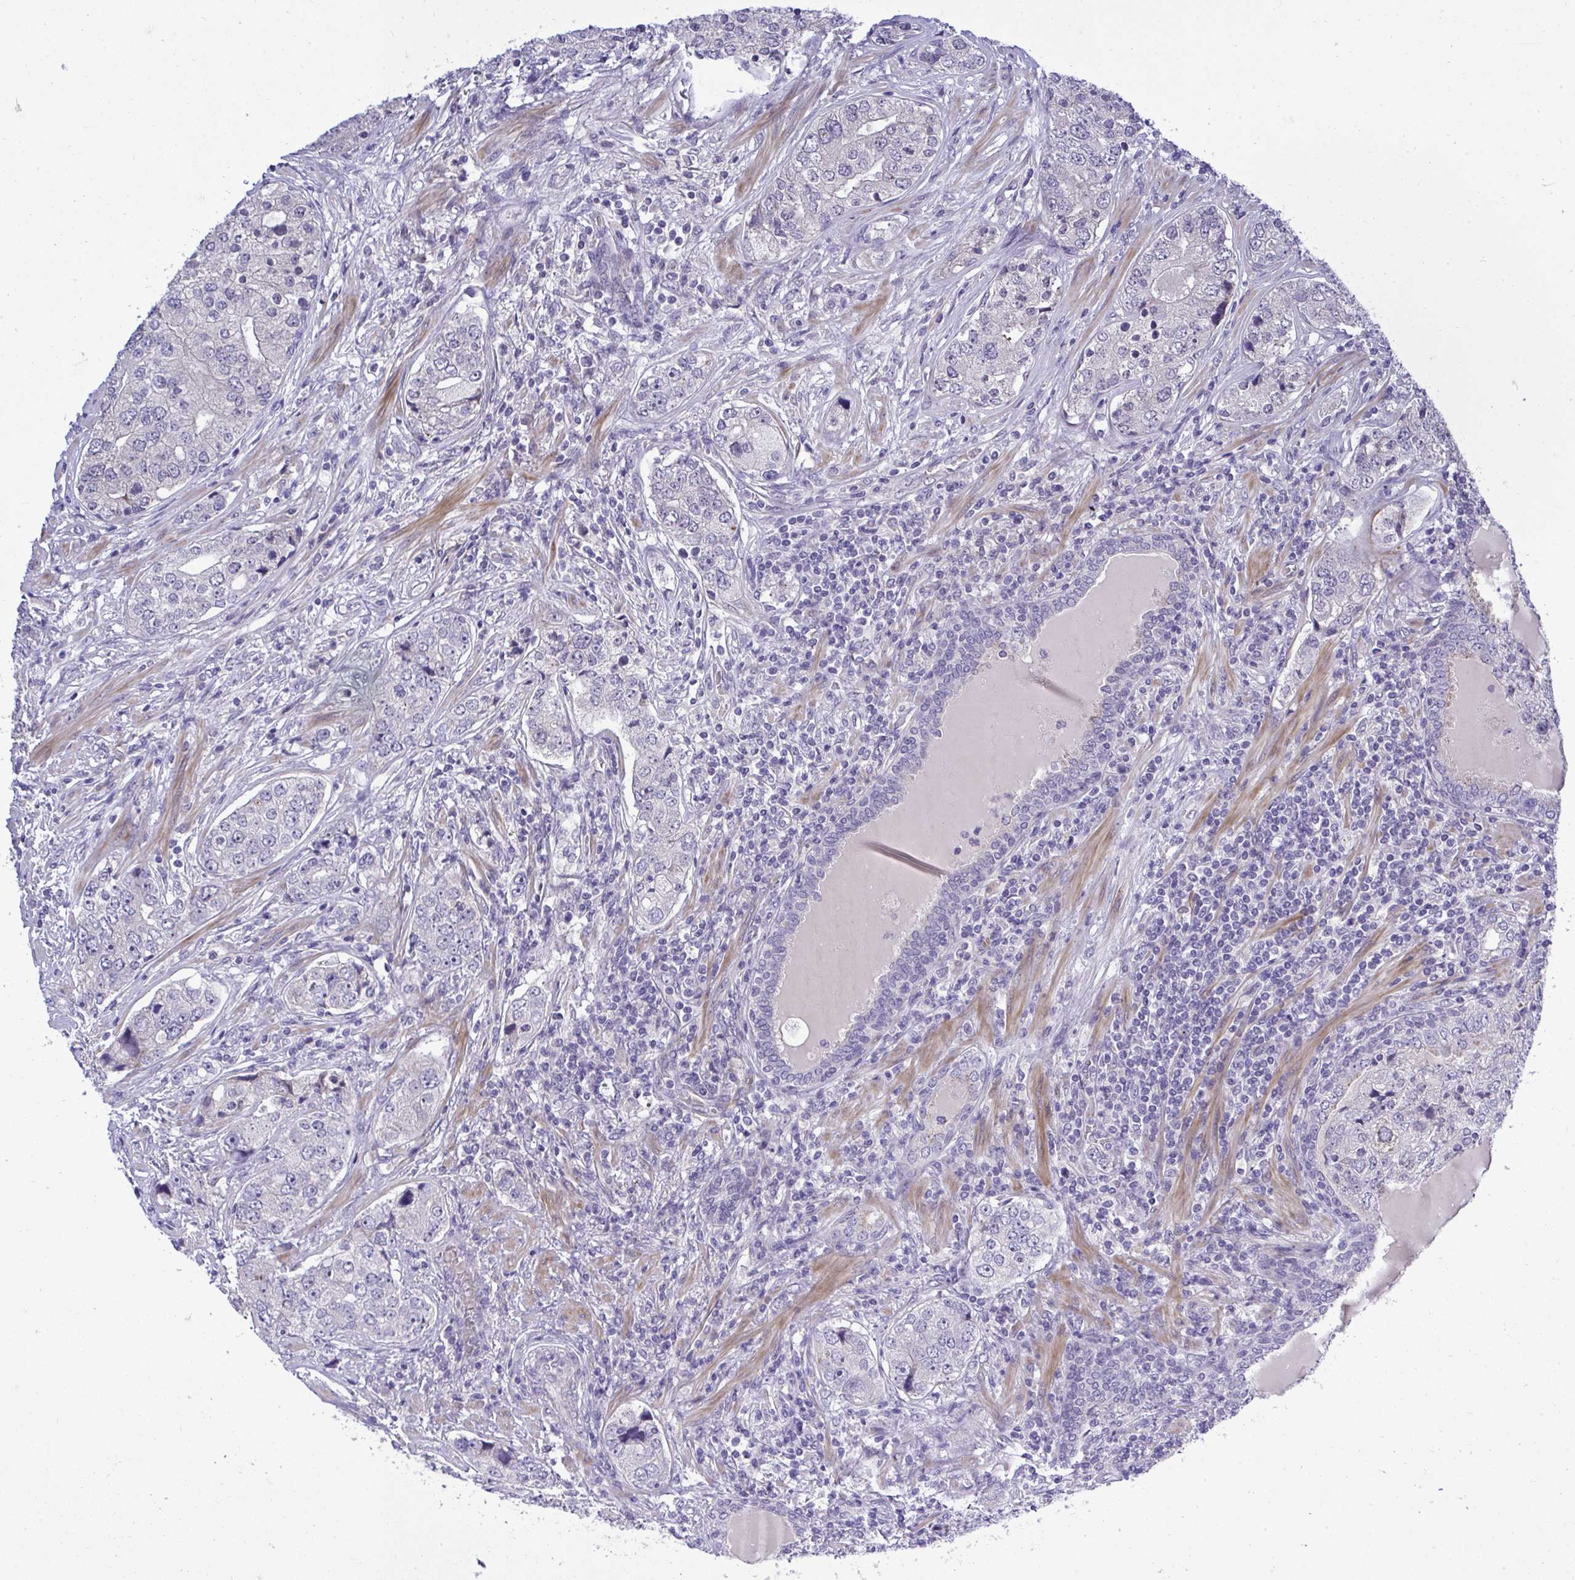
{"staining": {"intensity": "negative", "quantity": "none", "location": "none"}, "tissue": "prostate cancer", "cell_type": "Tumor cells", "image_type": "cancer", "snomed": [{"axis": "morphology", "description": "Adenocarcinoma, High grade"}, {"axis": "topography", "description": "Prostate"}], "caption": "High magnification brightfield microscopy of prostate cancer (high-grade adenocarcinoma) stained with DAB (brown) and counterstained with hematoxylin (blue): tumor cells show no significant positivity.", "gene": "HMBOX1", "patient": {"sex": "male", "age": 60}}